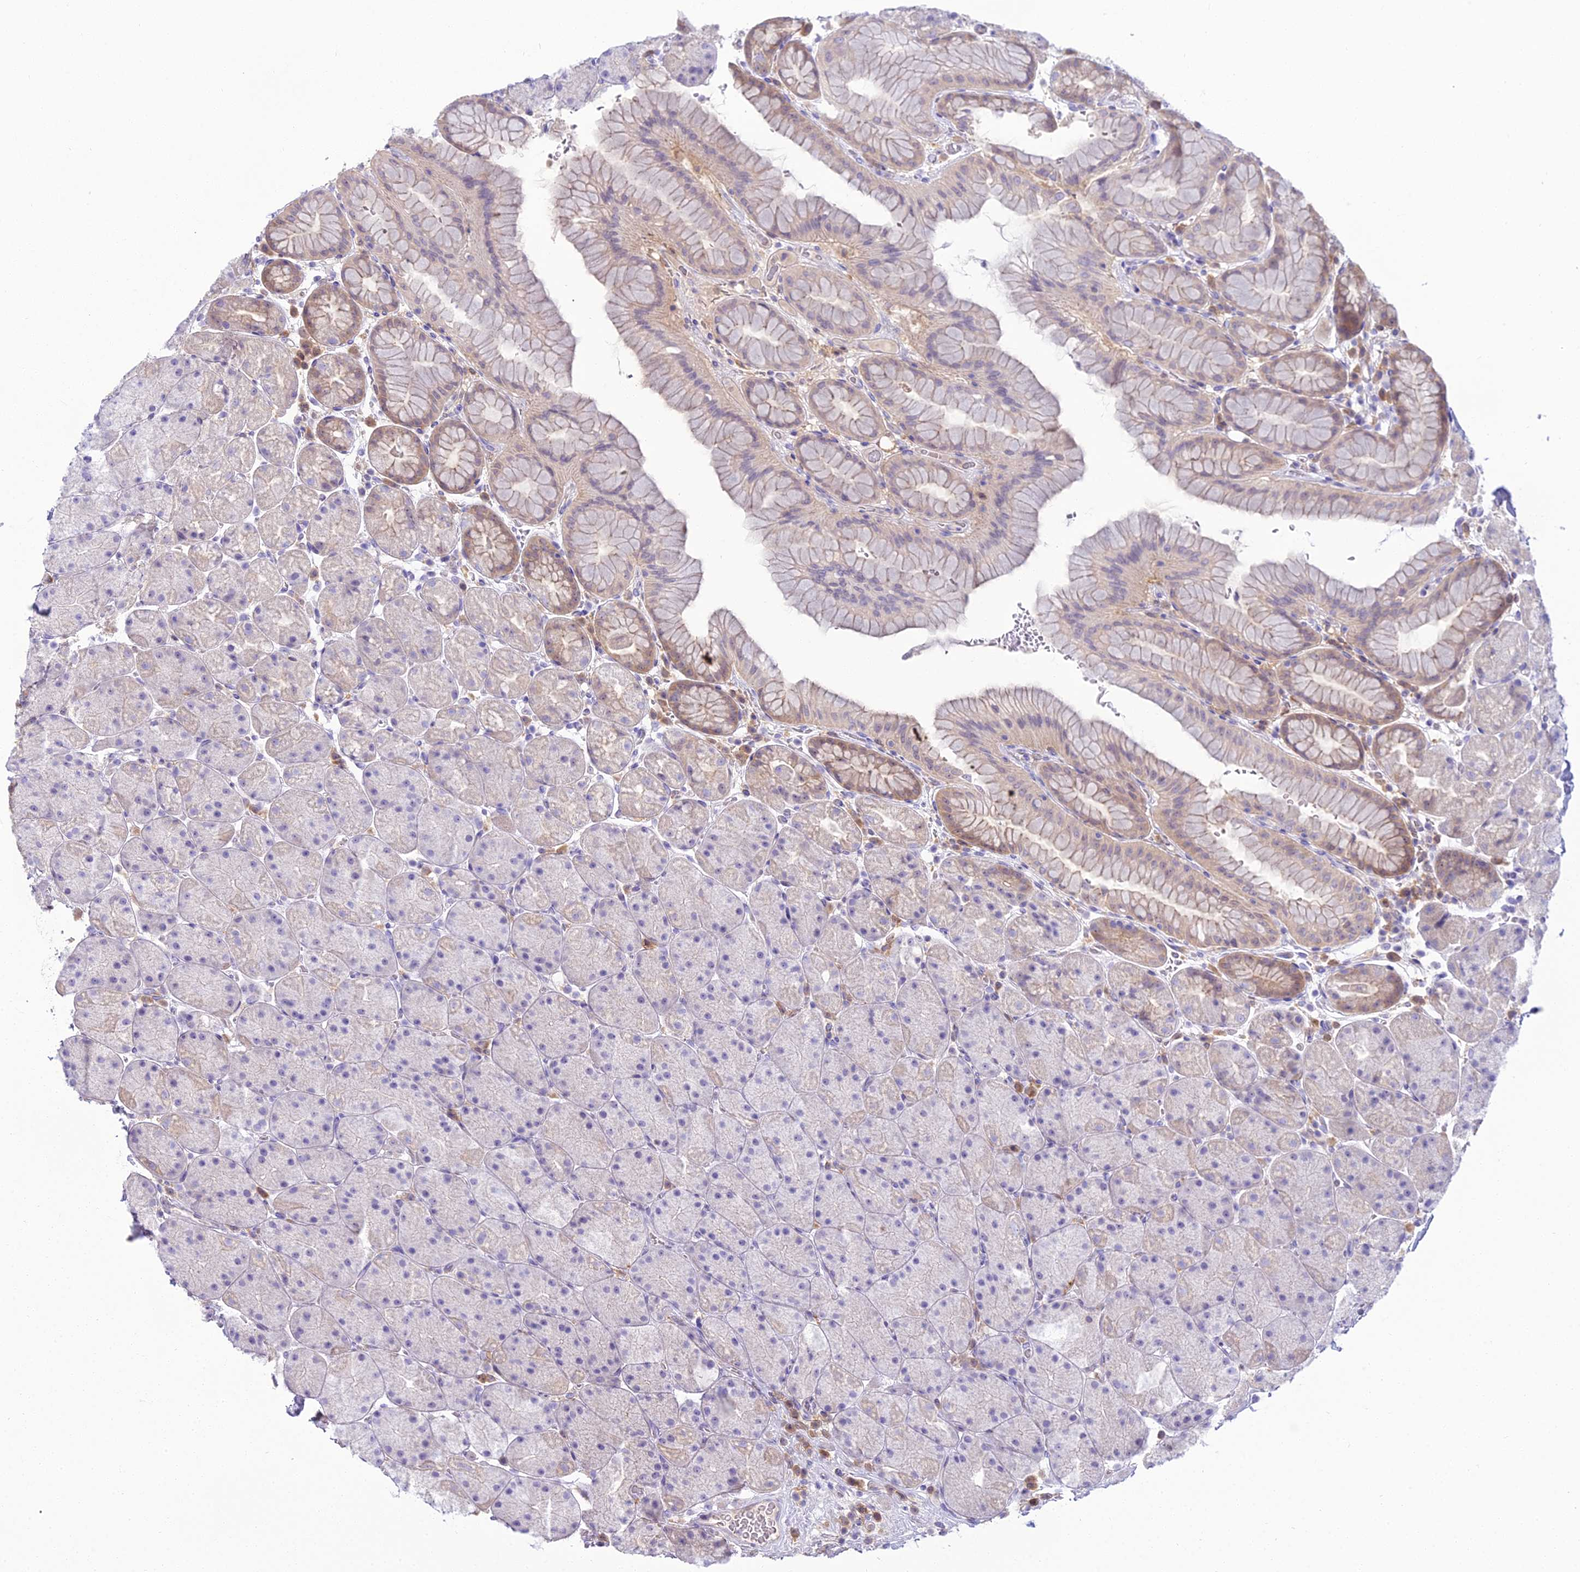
{"staining": {"intensity": "moderate", "quantity": "<25%", "location": "cytoplasmic/membranous"}, "tissue": "stomach", "cell_type": "Glandular cells", "image_type": "normal", "snomed": [{"axis": "morphology", "description": "Normal tissue, NOS"}, {"axis": "topography", "description": "Stomach, upper"}, {"axis": "topography", "description": "Stomach, lower"}], "caption": "Protein staining of unremarkable stomach shows moderate cytoplasmic/membranous expression in approximately <25% of glandular cells.", "gene": "BLNK", "patient": {"sex": "male", "age": 67}}